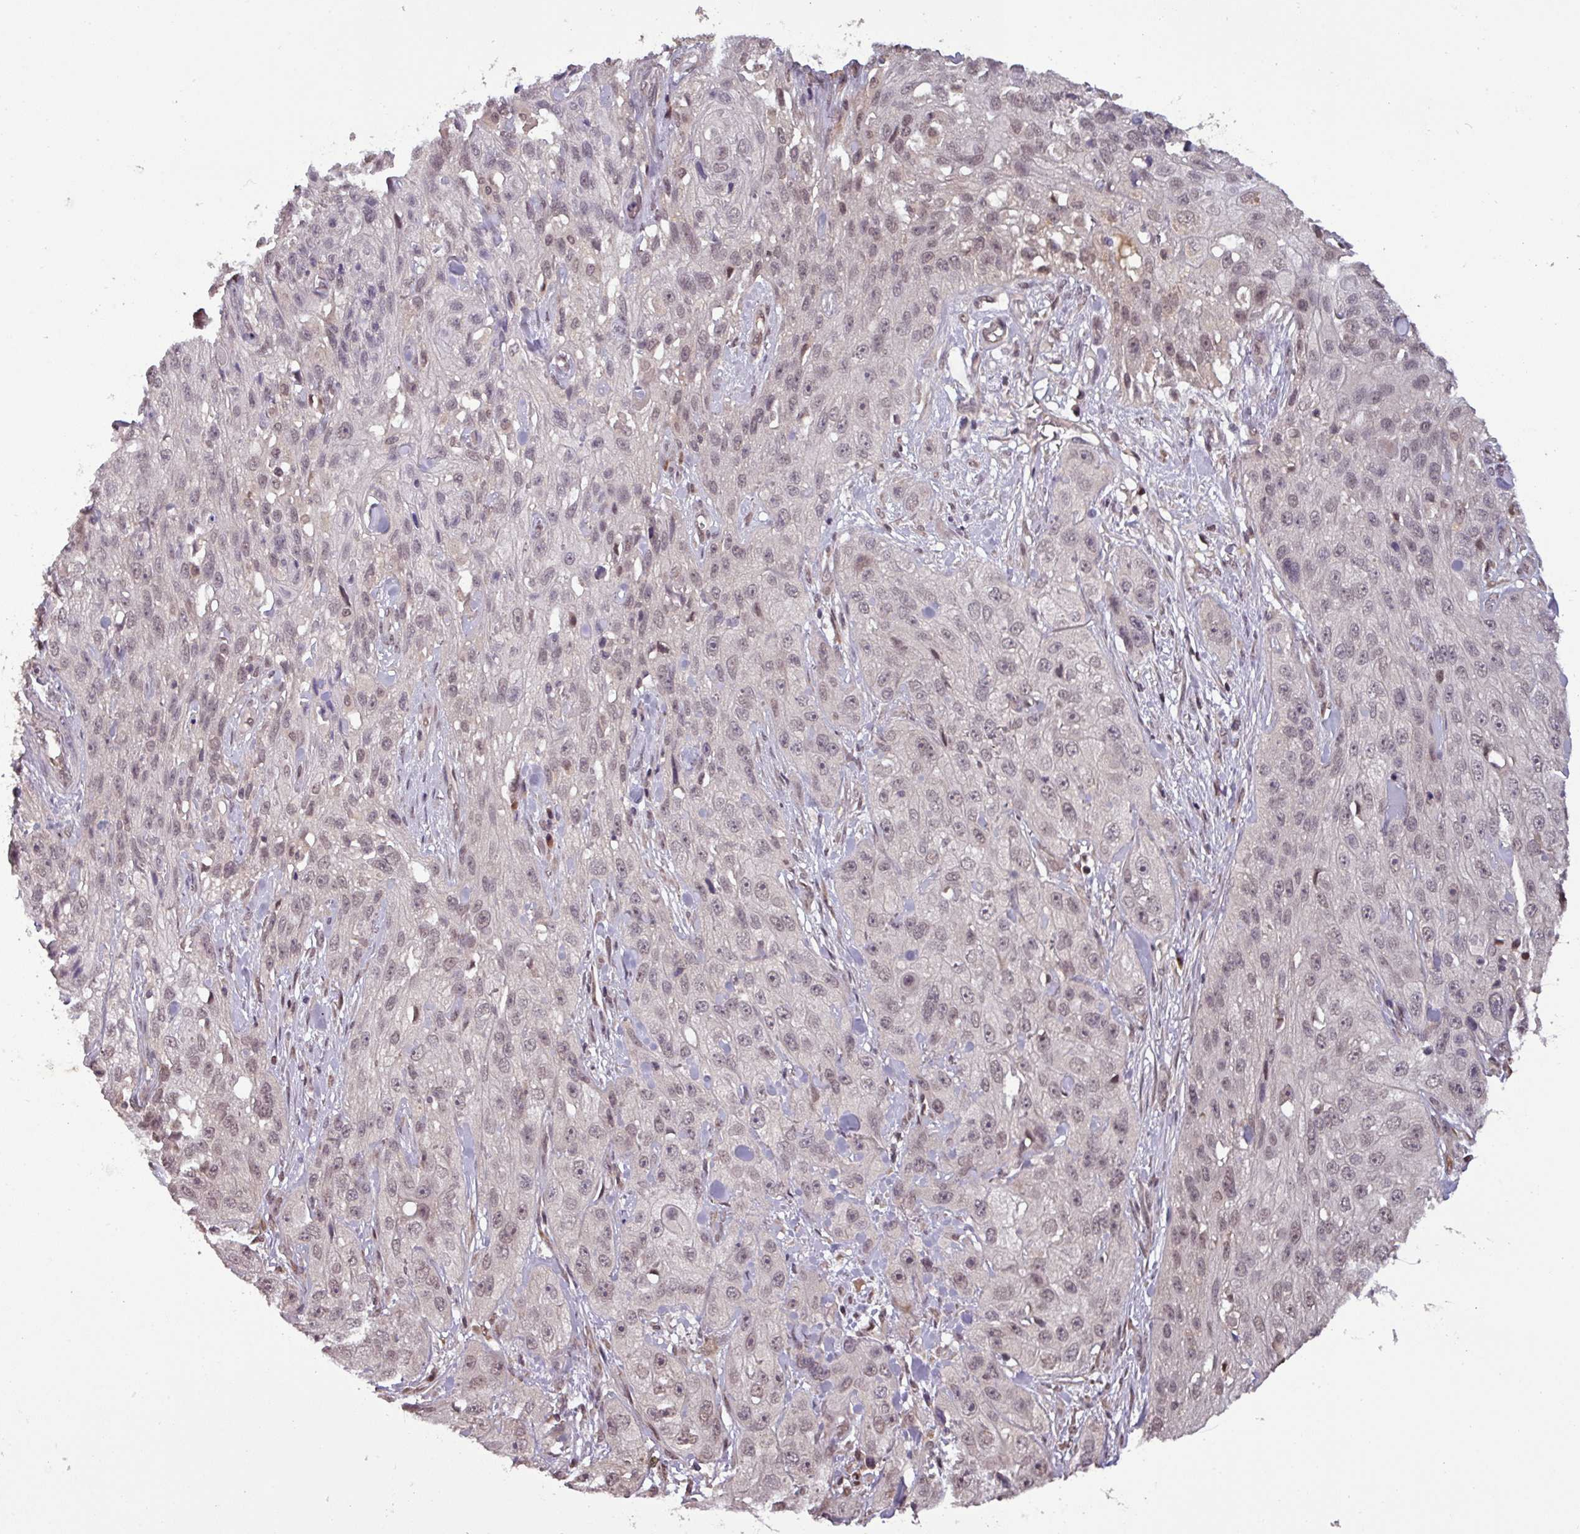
{"staining": {"intensity": "weak", "quantity": "25%-75%", "location": "nuclear"}, "tissue": "skin cancer", "cell_type": "Tumor cells", "image_type": "cancer", "snomed": [{"axis": "morphology", "description": "Squamous cell carcinoma, NOS"}, {"axis": "topography", "description": "Skin"}, {"axis": "topography", "description": "Vulva"}], "caption": "The photomicrograph shows staining of skin cancer (squamous cell carcinoma), revealing weak nuclear protein positivity (brown color) within tumor cells. (brown staining indicates protein expression, while blue staining denotes nuclei).", "gene": "NOB1", "patient": {"sex": "female", "age": 86}}